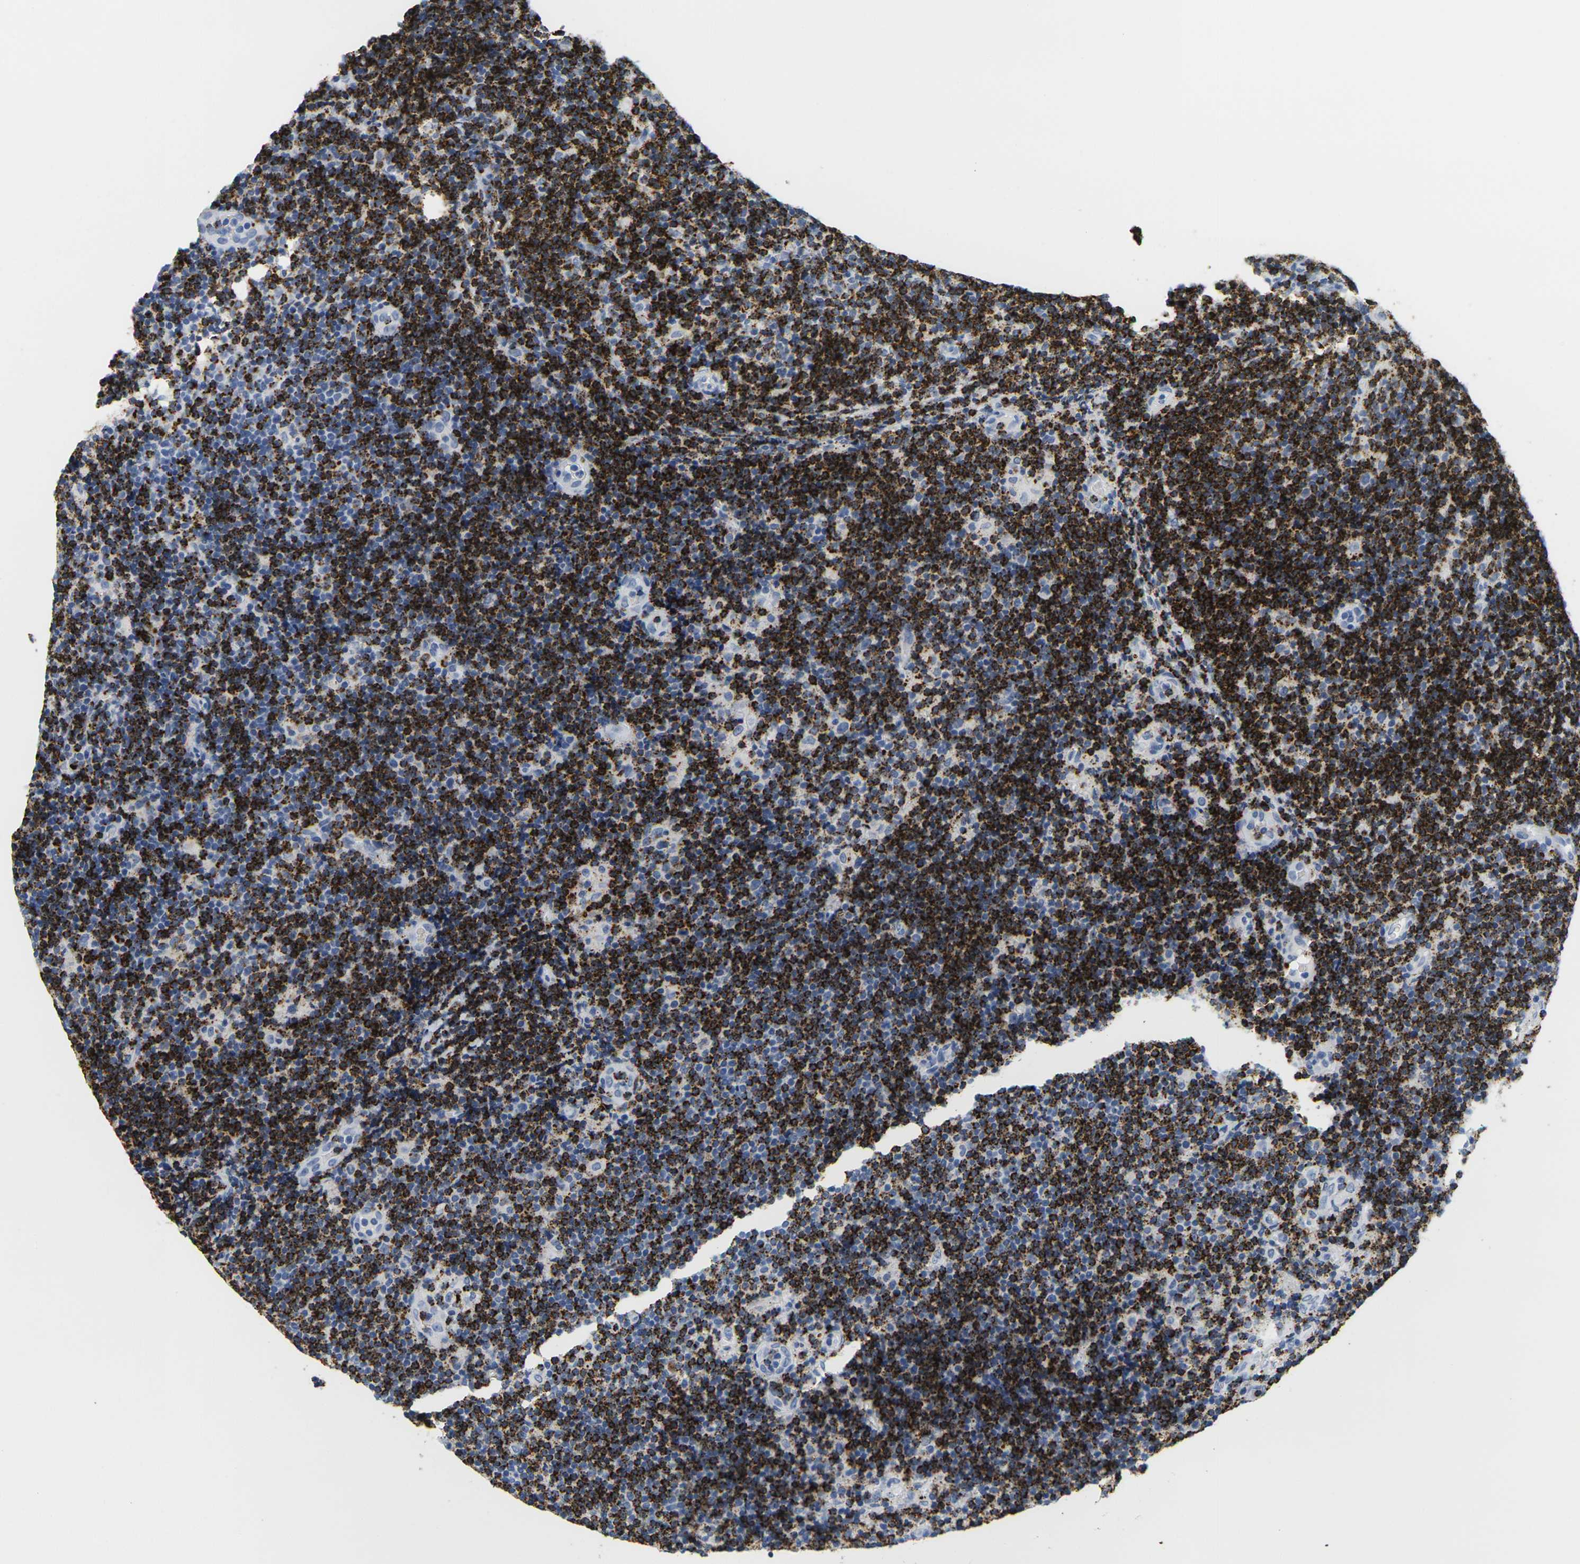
{"staining": {"intensity": "strong", "quantity": ">75%", "location": "cytoplasmic/membranous"}, "tissue": "lymphoma", "cell_type": "Tumor cells", "image_type": "cancer", "snomed": [{"axis": "morphology", "description": "Malignant lymphoma, non-Hodgkin's type, Low grade"}, {"axis": "topography", "description": "Lymph node"}], "caption": "Human lymphoma stained with a protein marker demonstrates strong staining in tumor cells.", "gene": "HLA-DOB", "patient": {"sex": "male", "age": 83}}